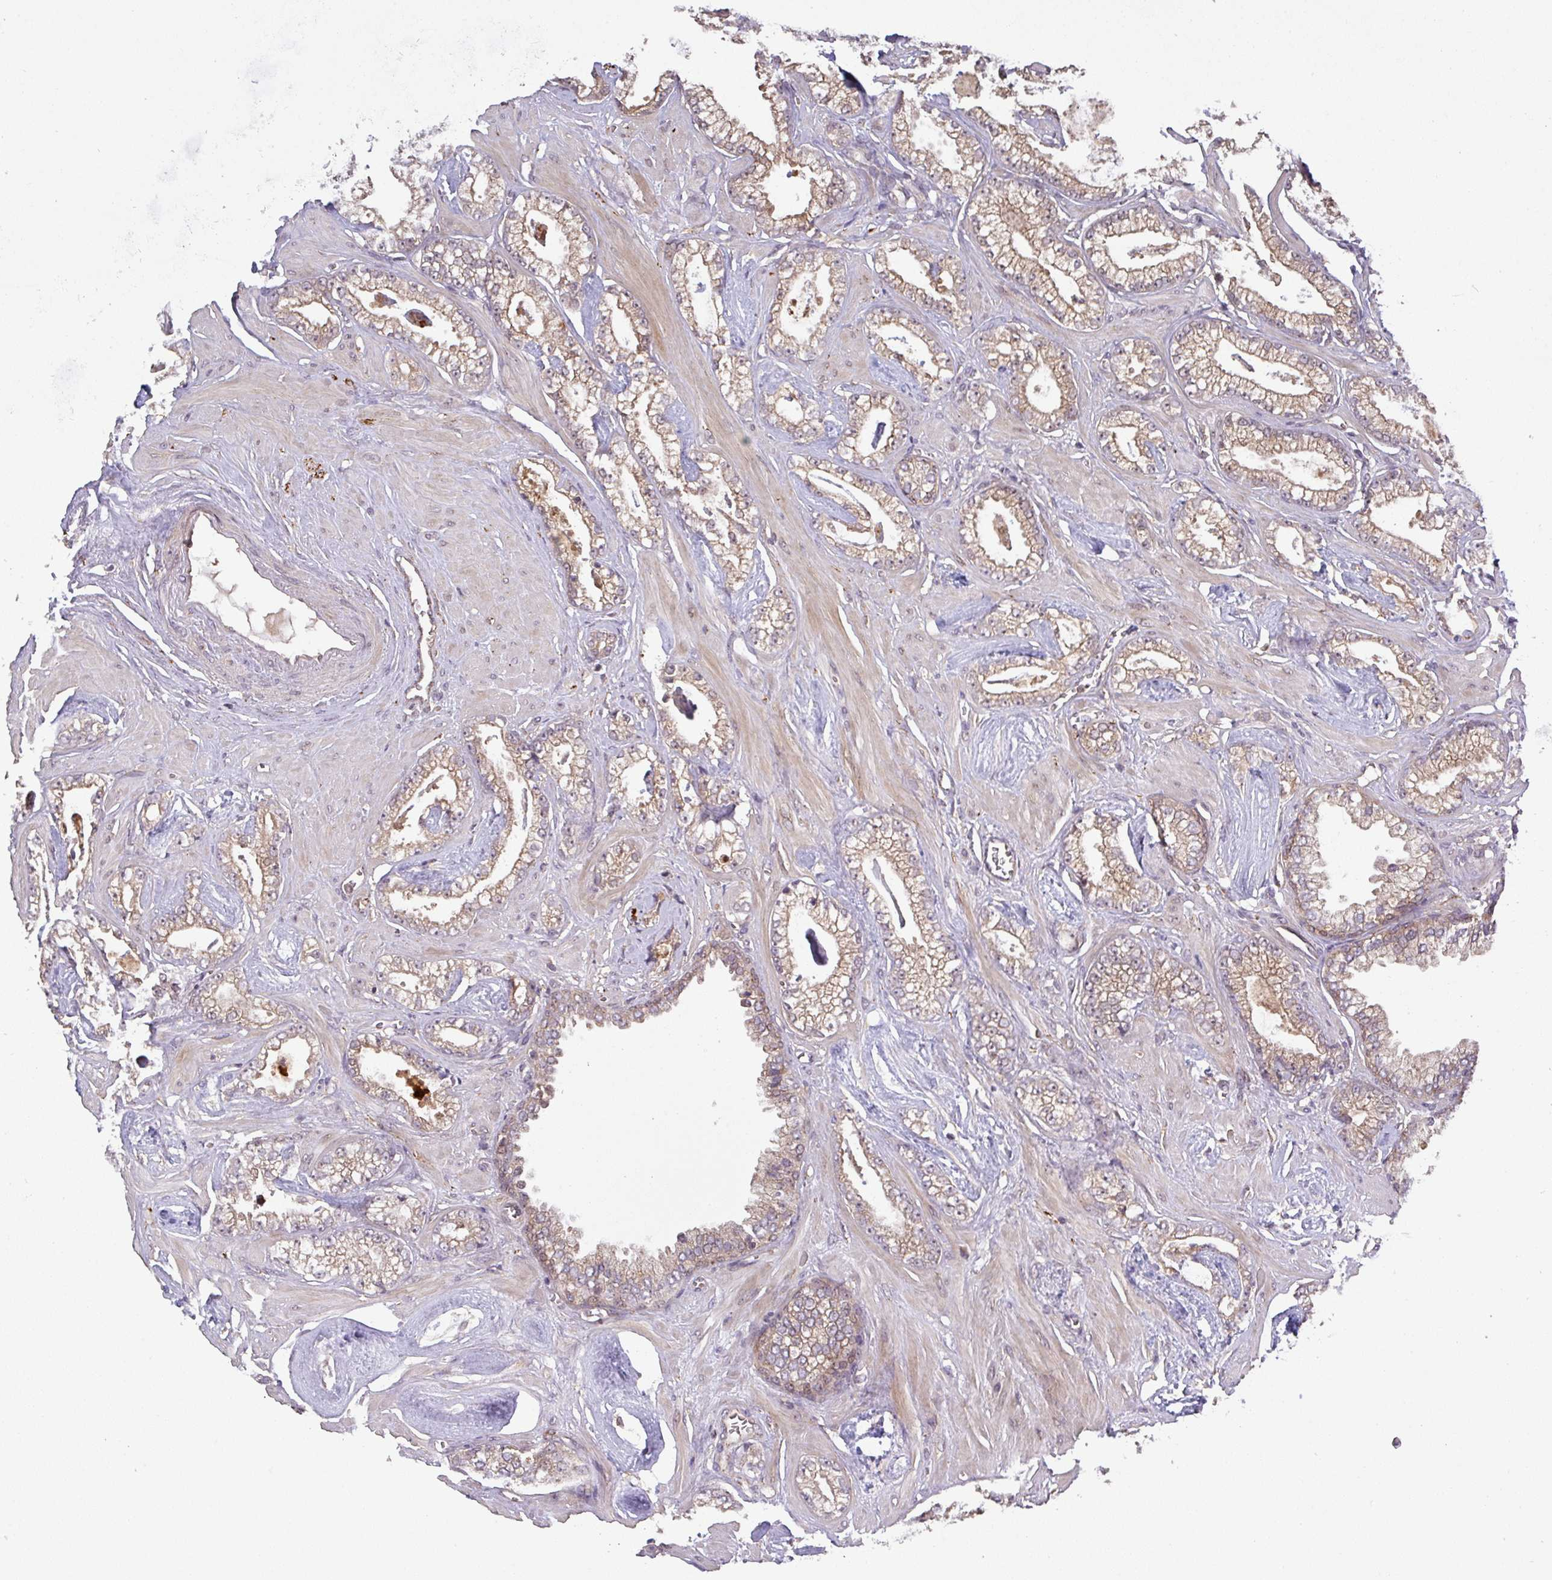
{"staining": {"intensity": "weak", "quantity": ">75%", "location": "cytoplasmic/membranous"}, "tissue": "prostate cancer", "cell_type": "Tumor cells", "image_type": "cancer", "snomed": [{"axis": "morphology", "description": "Adenocarcinoma, Low grade"}, {"axis": "topography", "description": "Prostate"}], "caption": "IHC staining of low-grade adenocarcinoma (prostate), which reveals low levels of weak cytoplasmic/membranous expression in about >75% of tumor cells indicating weak cytoplasmic/membranous protein positivity. The staining was performed using DAB (brown) for protein detection and nuclei were counterstained in hematoxylin (blue).", "gene": "CCDC121", "patient": {"sex": "male", "age": 60}}